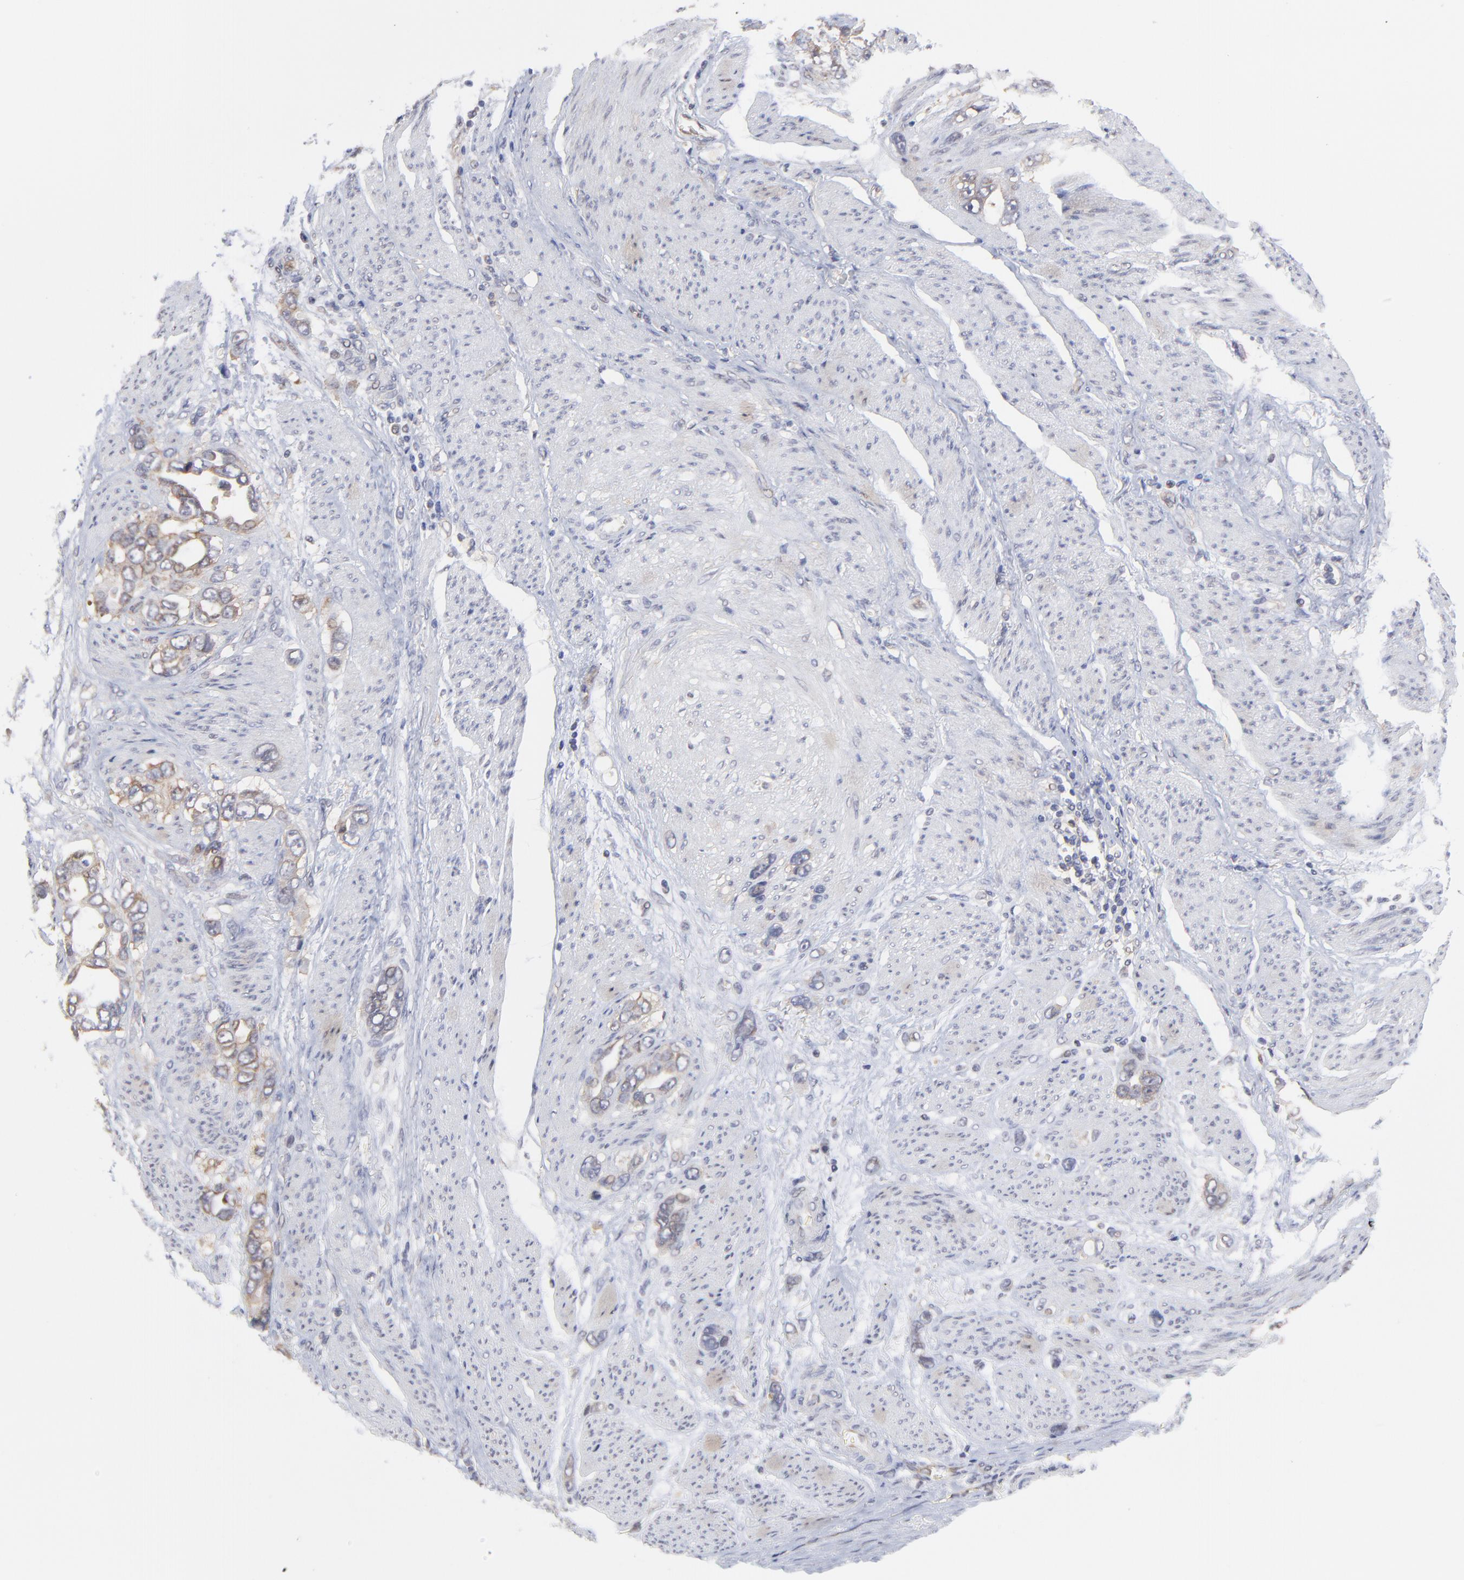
{"staining": {"intensity": "weak", "quantity": "25%-75%", "location": "cytoplasmic/membranous"}, "tissue": "stomach cancer", "cell_type": "Tumor cells", "image_type": "cancer", "snomed": [{"axis": "morphology", "description": "Adenocarcinoma, NOS"}, {"axis": "topography", "description": "Stomach"}], "caption": "Tumor cells demonstrate low levels of weak cytoplasmic/membranous staining in approximately 25%-75% of cells in stomach cancer.", "gene": "GART", "patient": {"sex": "male", "age": 78}}